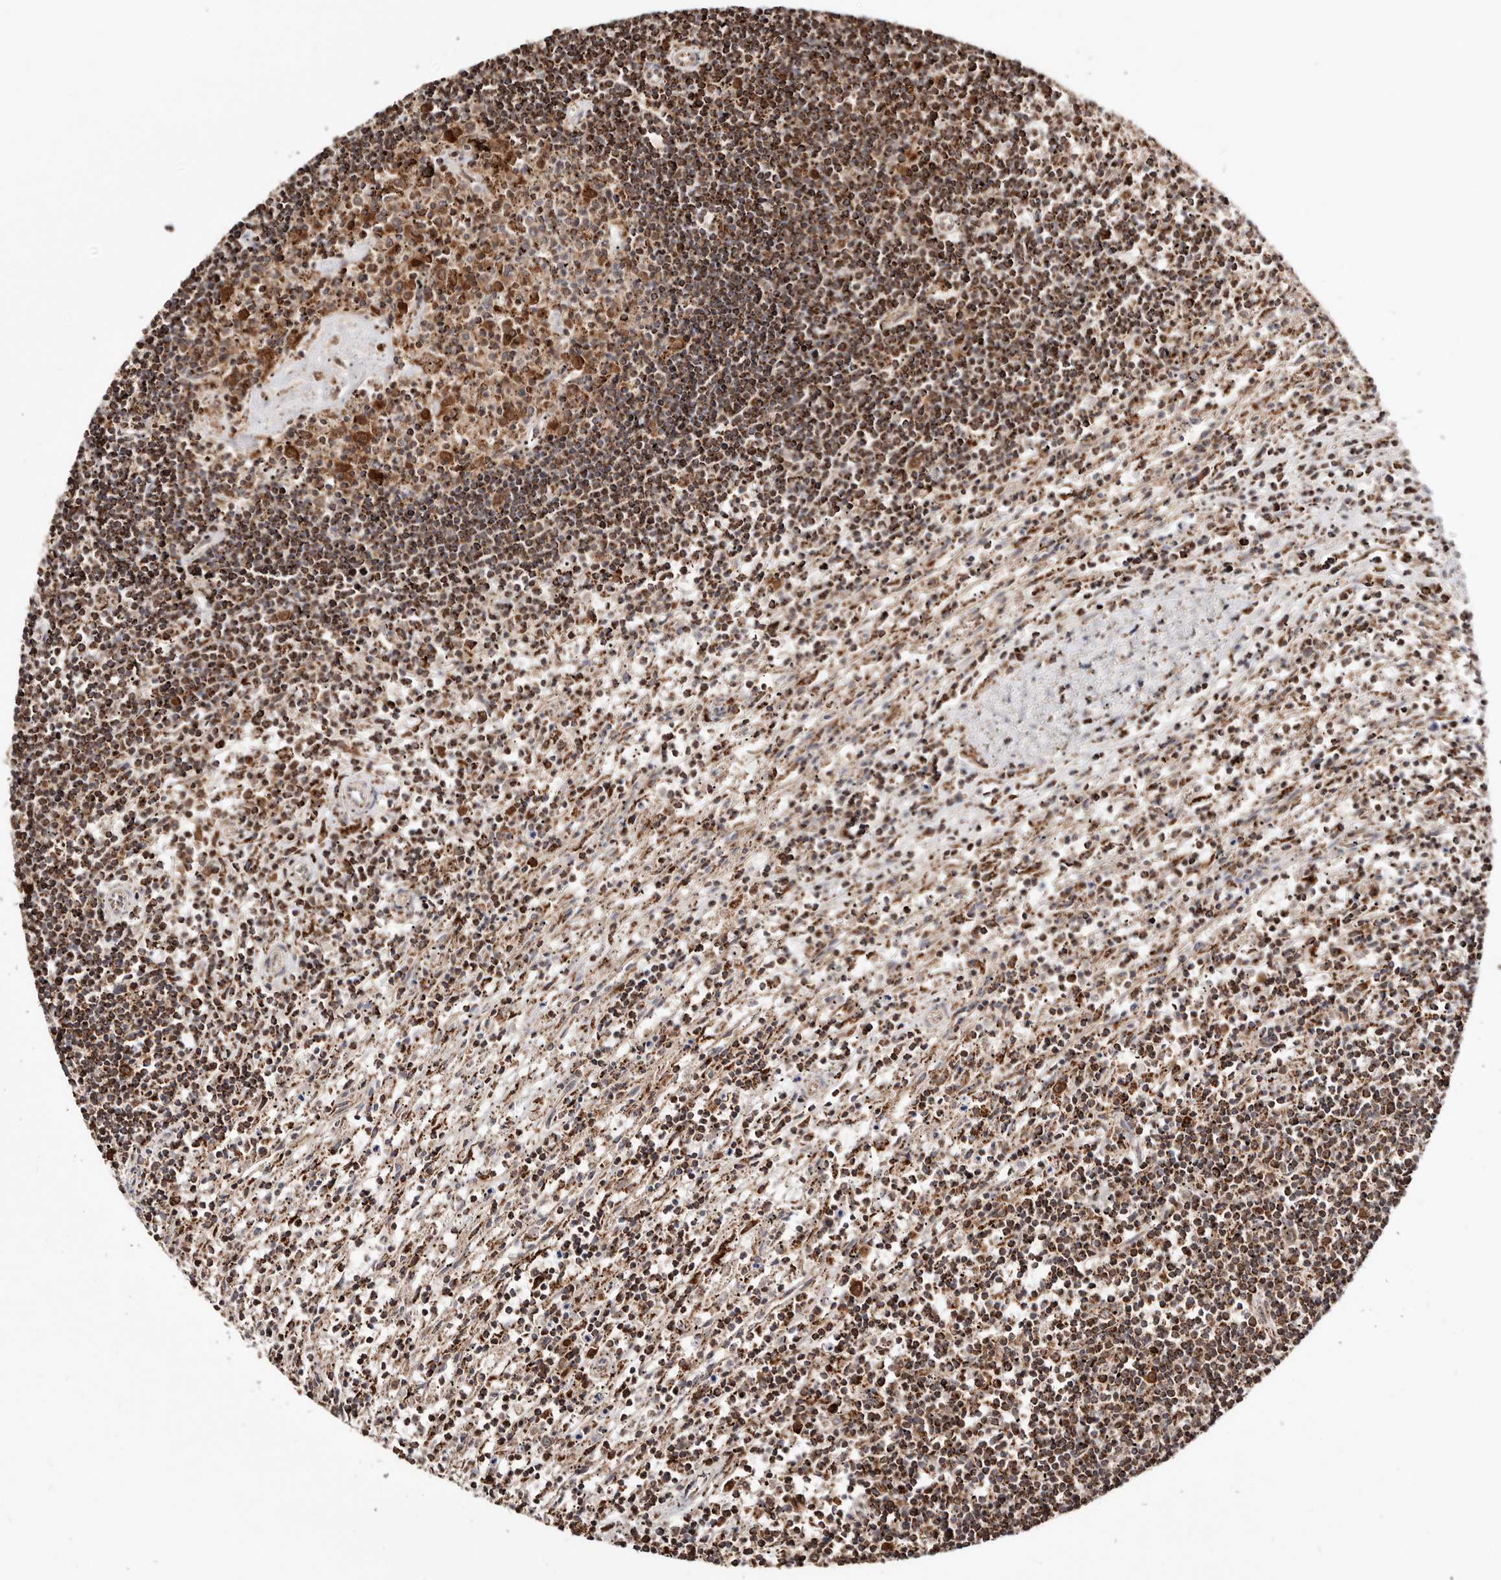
{"staining": {"intensity": "strong", "quantity": ">75%", "location": "cytoplasmic/membranous"}, "tissue": "lymphoma", "cell_type": "Tumor cells", "image_type": "cancer", "snomed": [{"axis": "morphology", "description": "Malignant lymphoma, non-Hodgkin's type, Low grade"}, {"axis": "topography", "description": "Spleen"}], "caption": "Human malignant lymphoma, non-Hodgkin's type (low-grade) stained with a brown dye displays strong cytoplasmic/membranous positive staining in approximately >75% of tumor cells.", "gene": "PRKACB", "patient": {"sex": "male", "age": 76}}